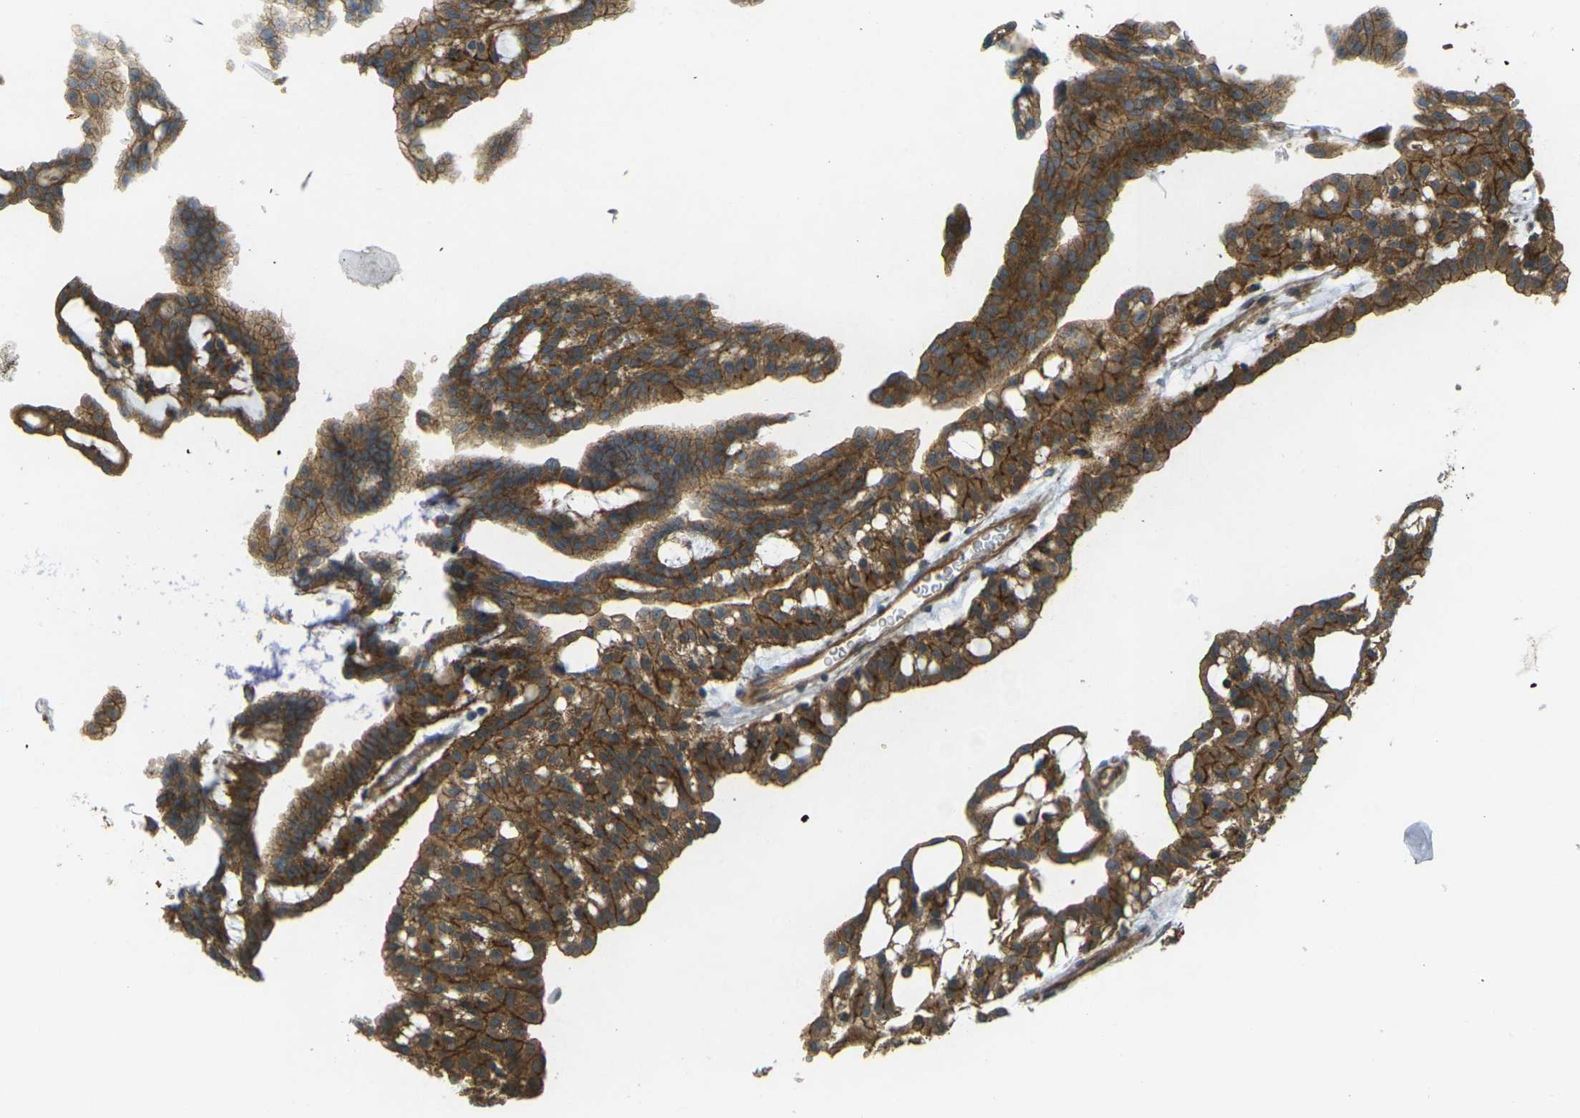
{"staining": {"intensity": "strong", "quantity": ">75%", "location": "cytoplasmic/membranous"}, "tissue": "renal cancer", "cell_type": "Tumor cells", "image_type": "cancer", "snomed": [{"axis": "morphology", "description": "Adenocarcinoma, NOS"}, {"axis": "topography", "description": "Kidney"}], "caption": "DAB immunohistochemical staining of human renal cancer exhibits strong cytoplasmic/membranous protein staining in about >75% of tumor cells. Using DAB (brown) and hematoxylin (blue) stains, captured at high magnification using brightfield microscopy.", "gene": "CHMP3", "patient": {"sex": "male", "age": 63}}